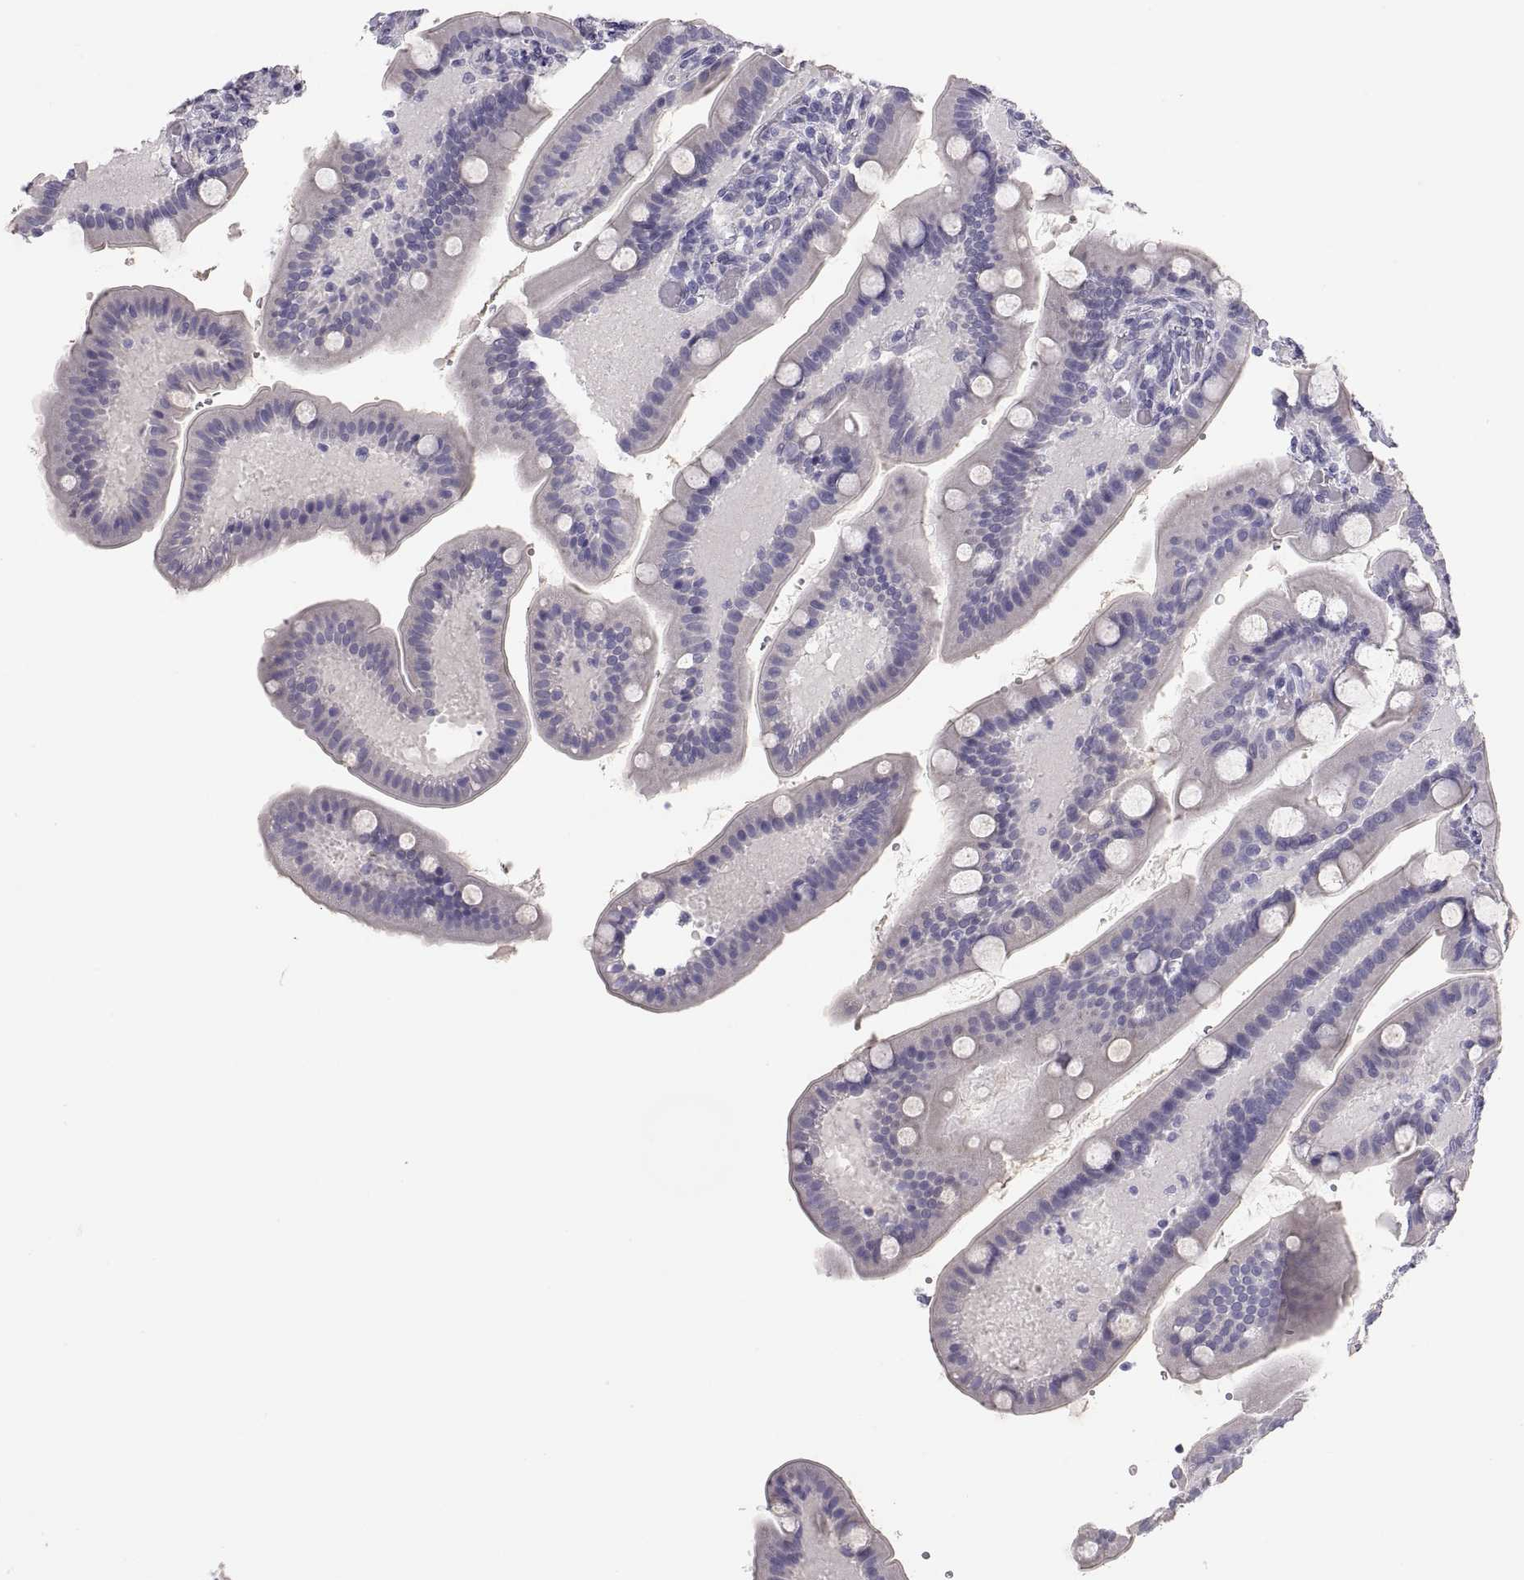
{"staining": {"intensity": "negative", "quantity": "none", "location": "none"}, "tissue": "small intestine", "cell_type": "Glandular cells", "image_type": "normal", "snomed": [{"axis": "morphology", "description": "Normal tissue, NOS"}, {"axis": "topography", "description": "Small intestine"}], "caption": "Immunohistochemistry (IHC) of benign human small intestine shows no staining in glandular cells.", "gene": "STRC", "patient": {"sex": "male", "age": 66}}